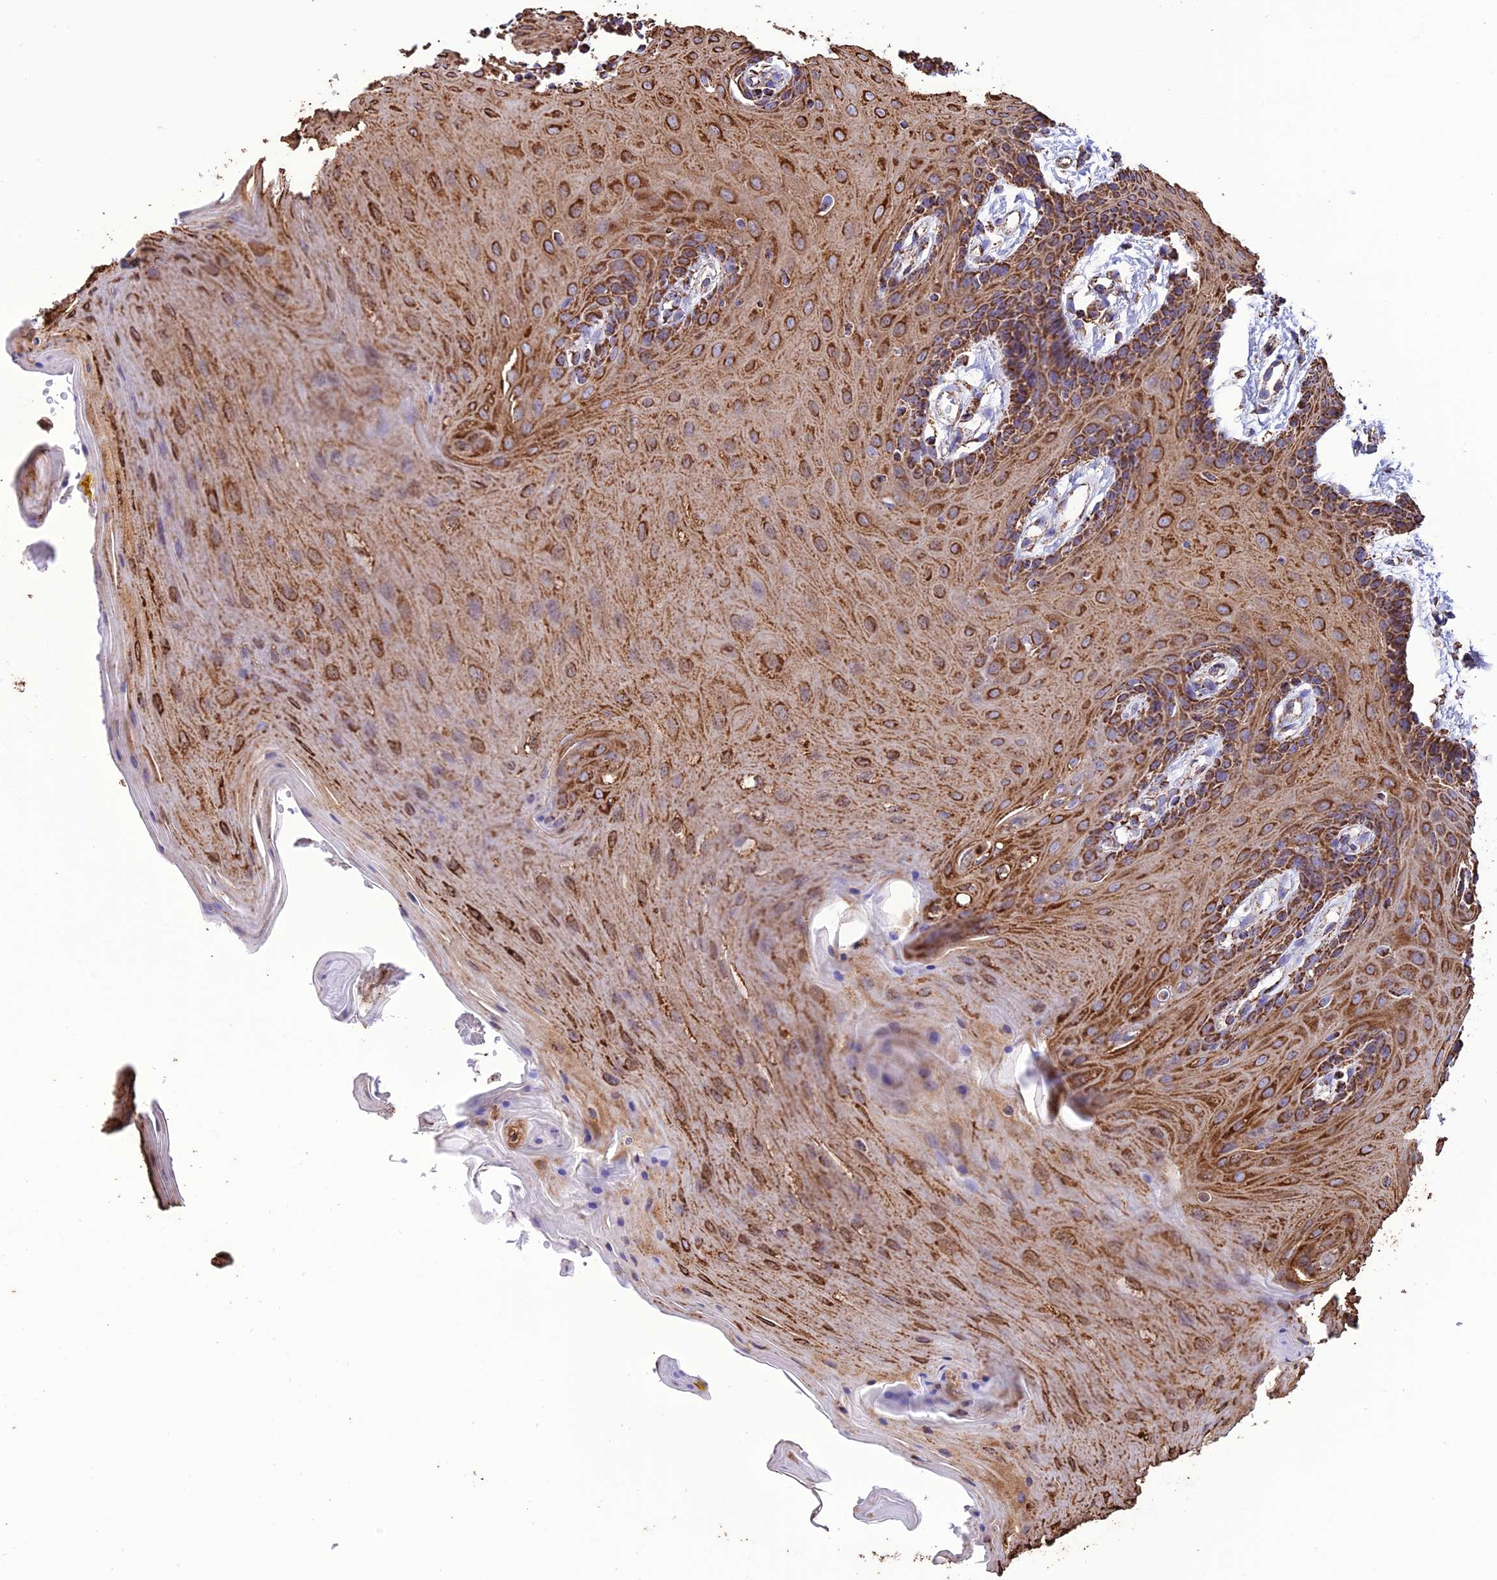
{"staining": {"intensity": "strong", "quantity": ">75%", "location": "cytoplasmic/membranous"}, "tissue": "oral mucosa", "cell_type": "Squamous epithelial cells", "image_type": "normal", "snomed": [{"axis": "morphology", "description": "Normal tissue, NOS"}, {"axis": "morphology", "description": "Squamous cell carcinoma, NOS"}, {"axis": "topography", "description": "Skeletal muscle"}, {"axis": "topography", "description": "Oral tissue"}, {"axis": "topography", "description": "Salivary gland"}, {"axis": "topography", "description": "Head-Neck"}], "caption": "Immunohistochemical staining of unremarkable oral mucosa reveals strong cytoplasmic/membranous protein positivity in approximately >75% of squamous epithelial cells.", "gene": "NDUFAF1", "patient": {"sex": "male", "age": 54}}